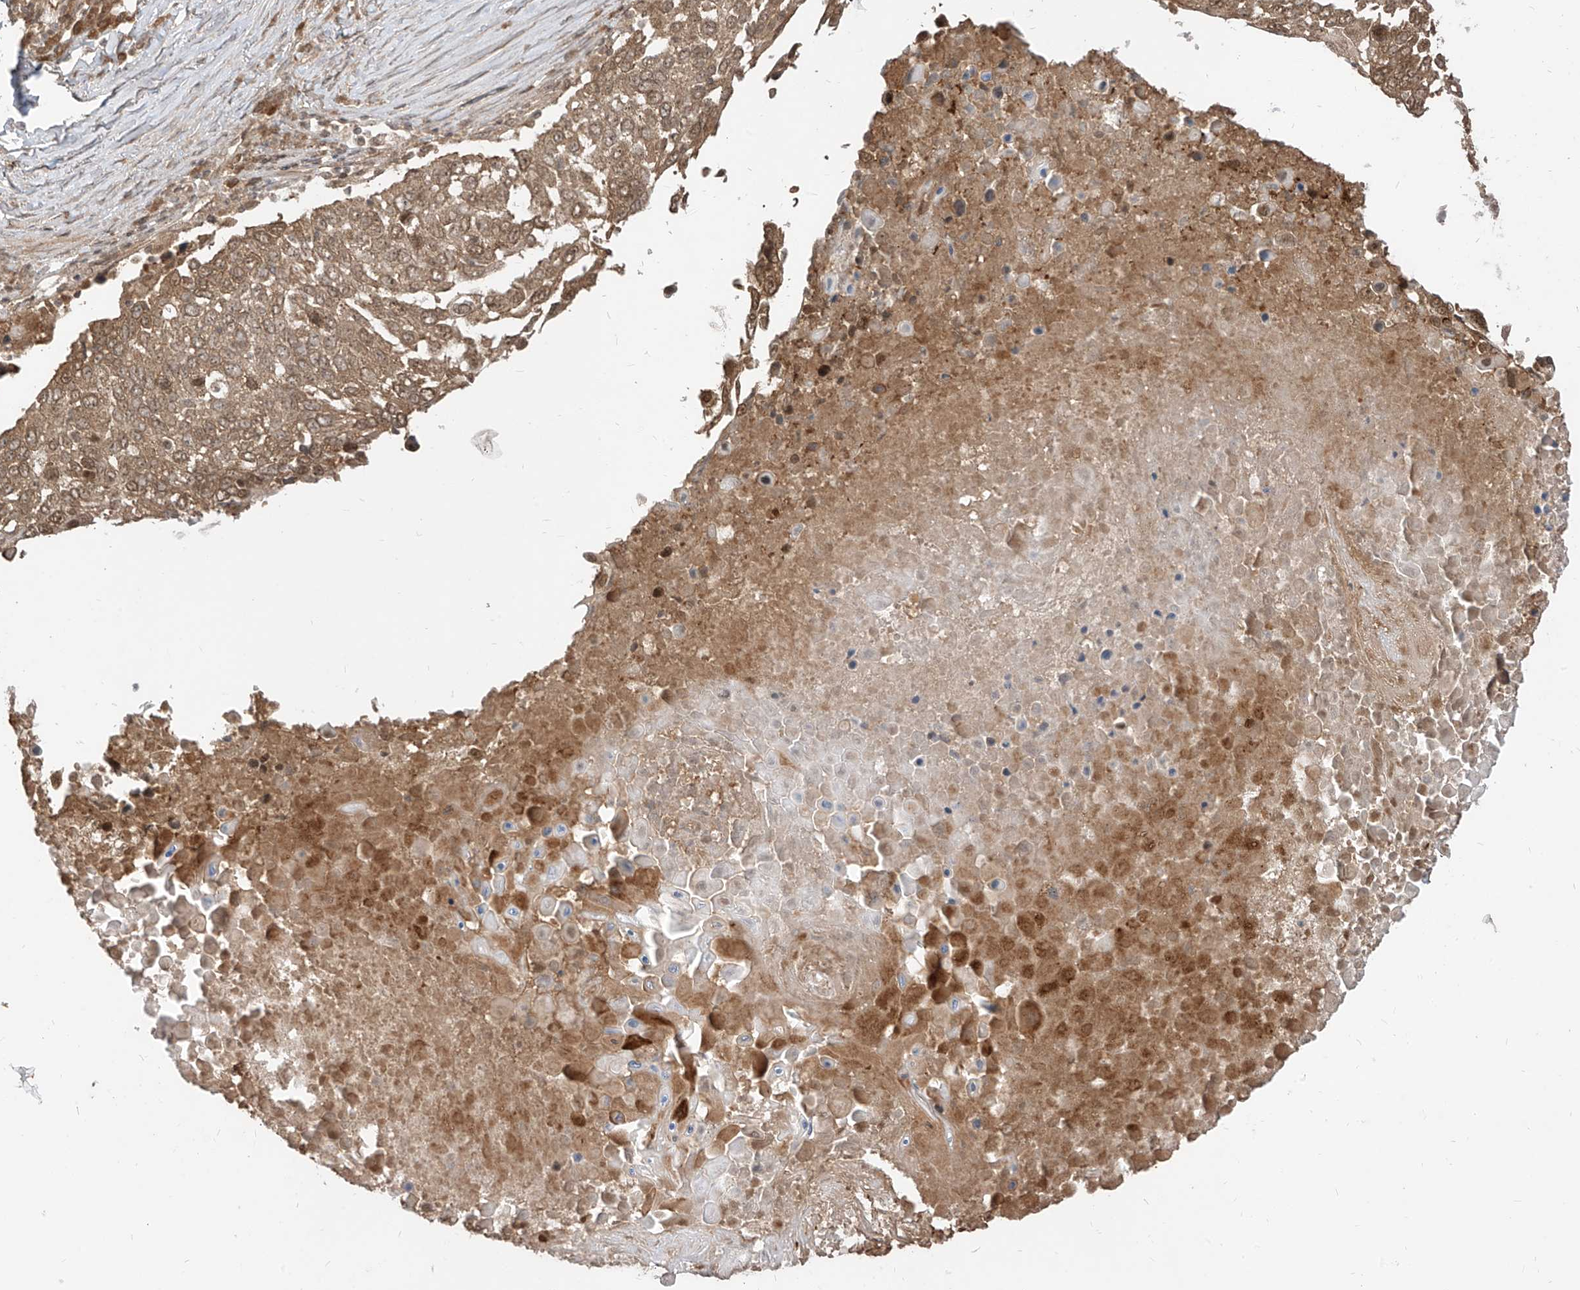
{"staining": {"intensity": "weak", "quantity": ">75%", "location": "cytoplasmic/membranous,nuclear"}, "tissue": "lung cancer", "cell_type": "Tumor cells", "image_type": "cancer", "snomed": [{"axis": "morphology", "description": "Squamous cell carcinoma, NOS"}, {"axis": "topography", "description": "Lung"}], "caption": "The photomicrograph shows a brown stain indicating the presence of a protein in the cytoplasmic/membranous and nuclear of tumor cells in squamous cell carcinoma (lung). (Brightfield microscopy of DAB IHC at high magnification).", "gene": "LCOR", "patient": {"sex": "male", "age": 66}}